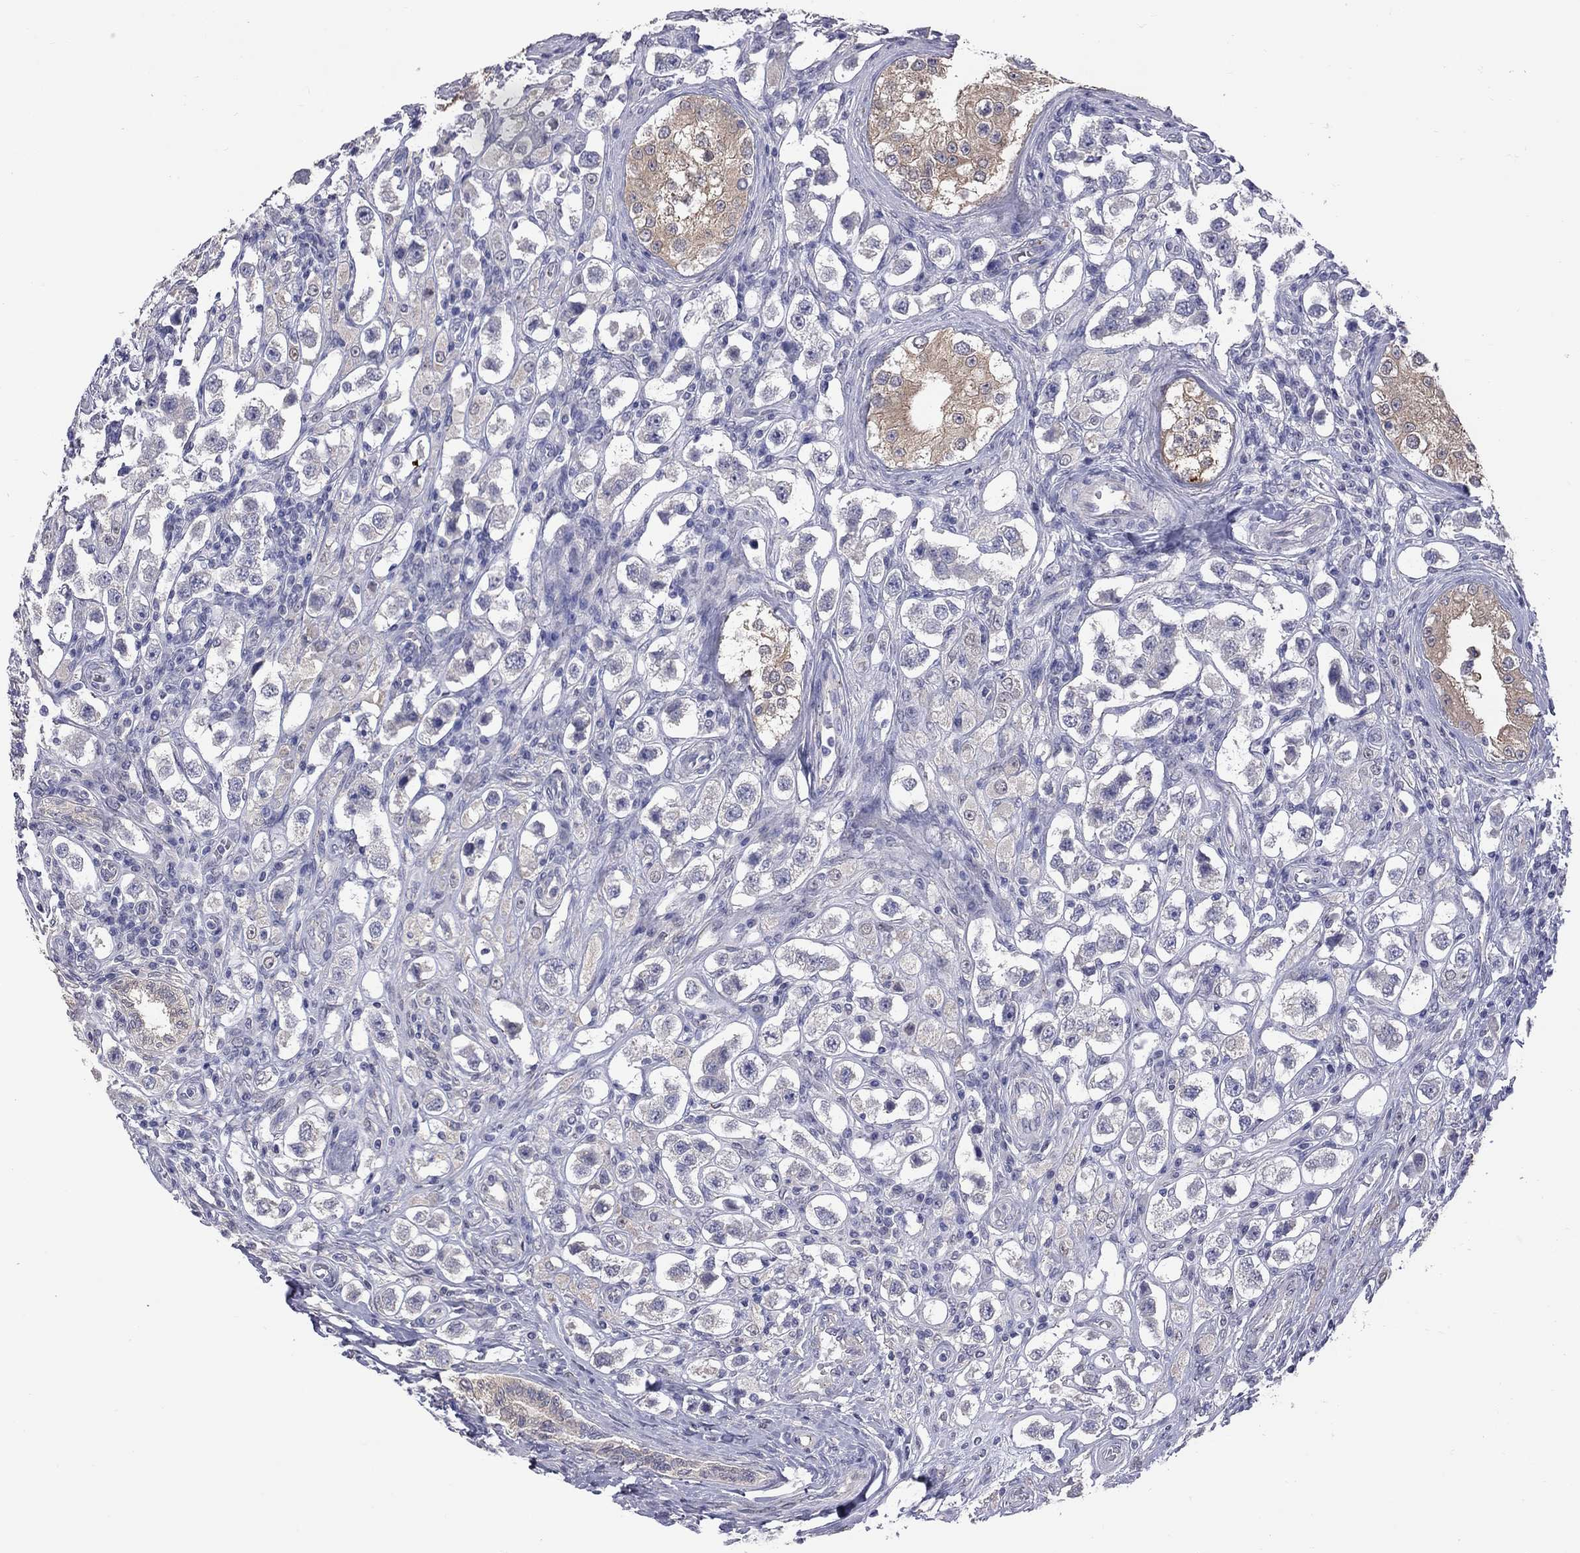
{"staining": {"intensity": "negative", "quantity": "none", "location": "none"}, "tissue": "testis cancer", "cell_type": "Tumor cells", "image_type": "cancer", "snomed": [{"axis": "morphology", "description": "Seminoma, NOS"}, {"axis": "topography", "description": "Testis"}], "caption": "Tumor cells show no significant protein positivity in testis cancer (seminoma).", "gene": "HYLS1", "patient": {"sex": "male", "age": 37}}